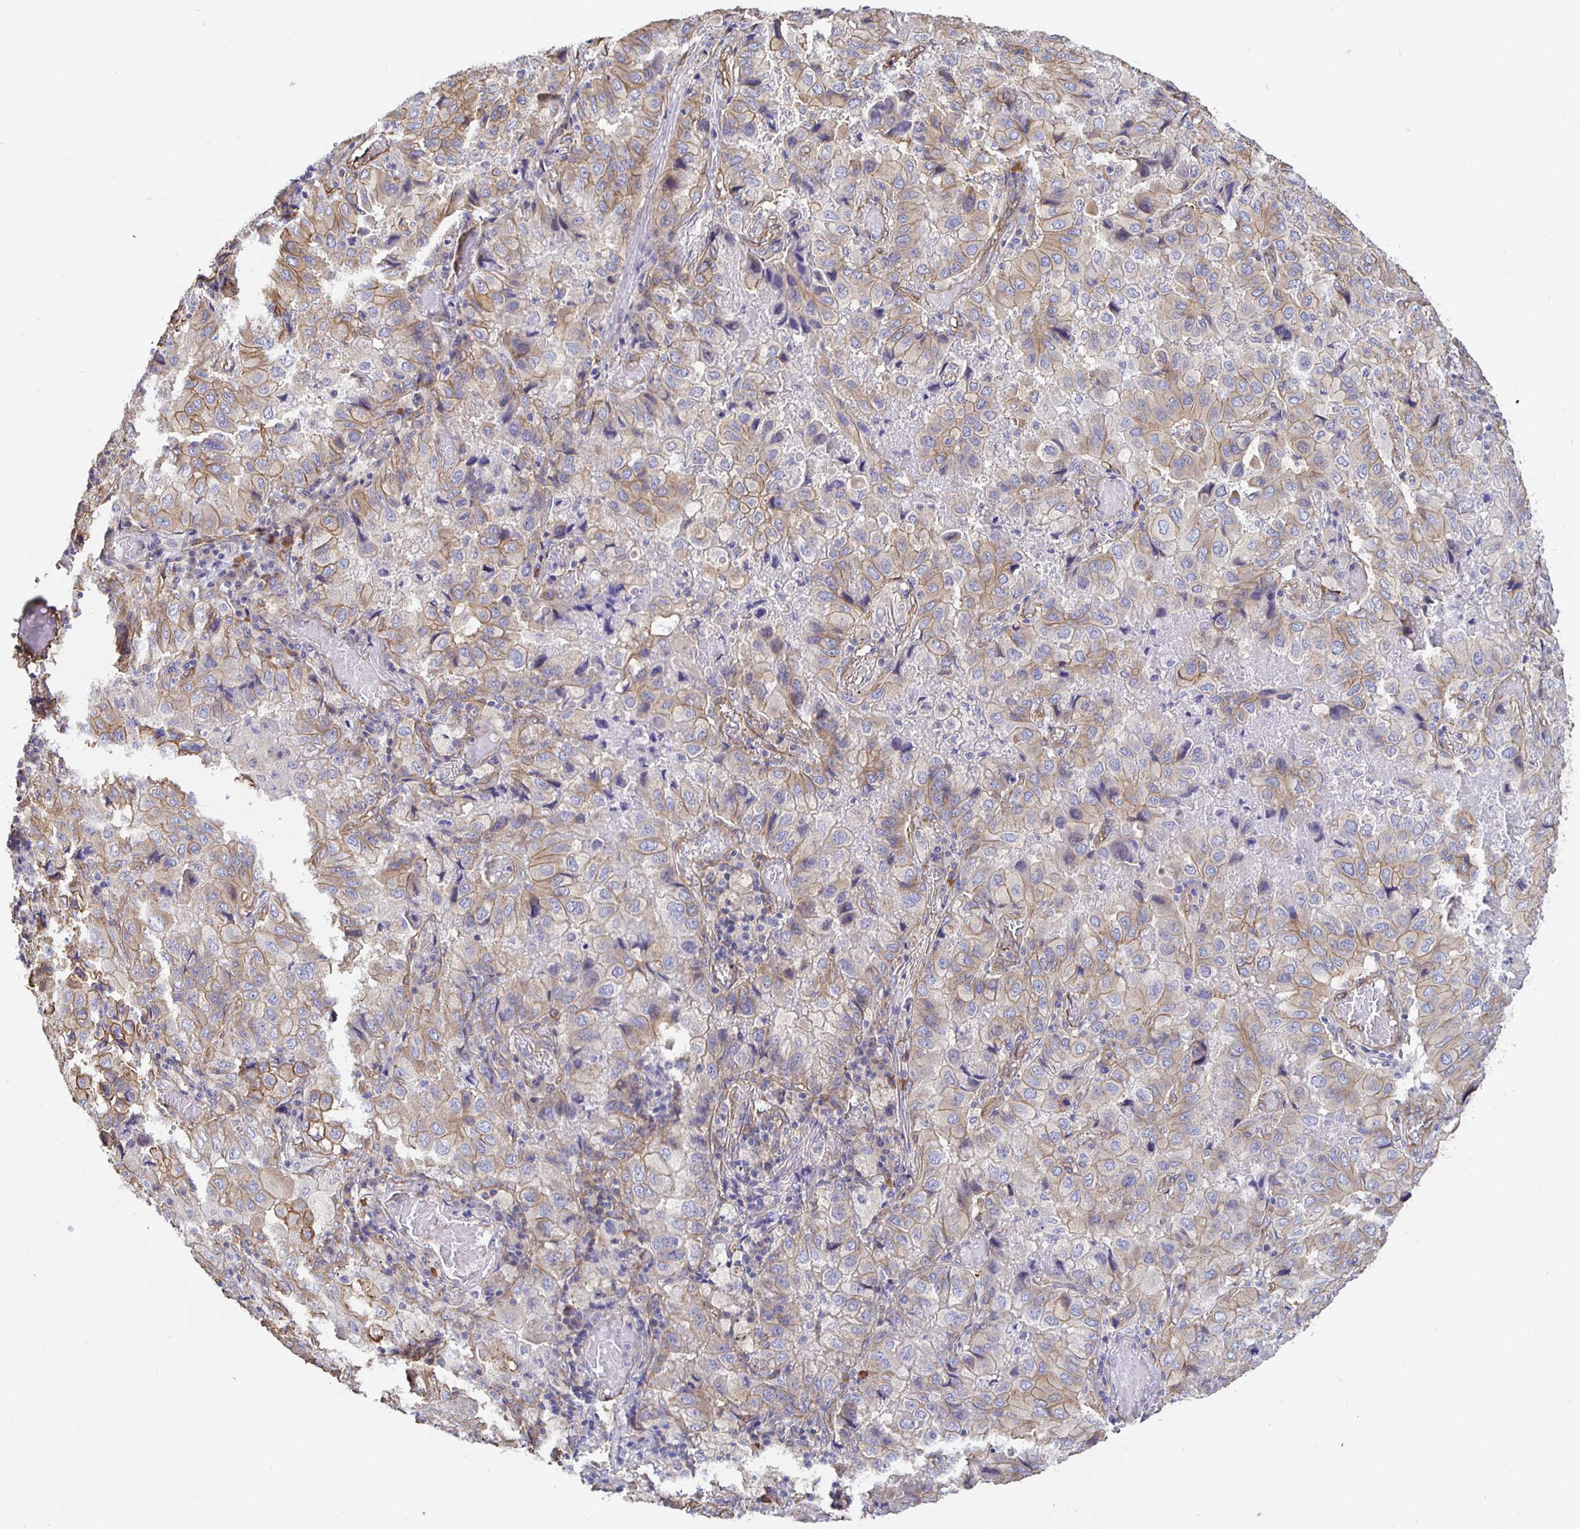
{"staining": {"intensity": "weak", "quantity": "25%-75%", "location": "cytoplasmic/membranous"}, "tissue": "lung cancer", "cell_type": "Tumor cells", "image_type": "cancer", "snomed": [{"axis": "morphology", "description": "Aneuploidy"}, {"axis": "morphology", "description": "Adenocarcinoma, NOS"}, {"axis": "morphology", "description": "Adenocarcinoma, metastatic, NOS"}, {"axis": "topography", "description": "Lymph node"}, {"axis": "topography", "description": "Lung"}], "caption": "A micrograph of adenocarcinoma (lung) stained for a protein demonstrates weak cytoplasmic/membranous brown staining in tumor cells.", "gene": "ARHGEF39", "patient": {"sex": "female", "age": 48}}